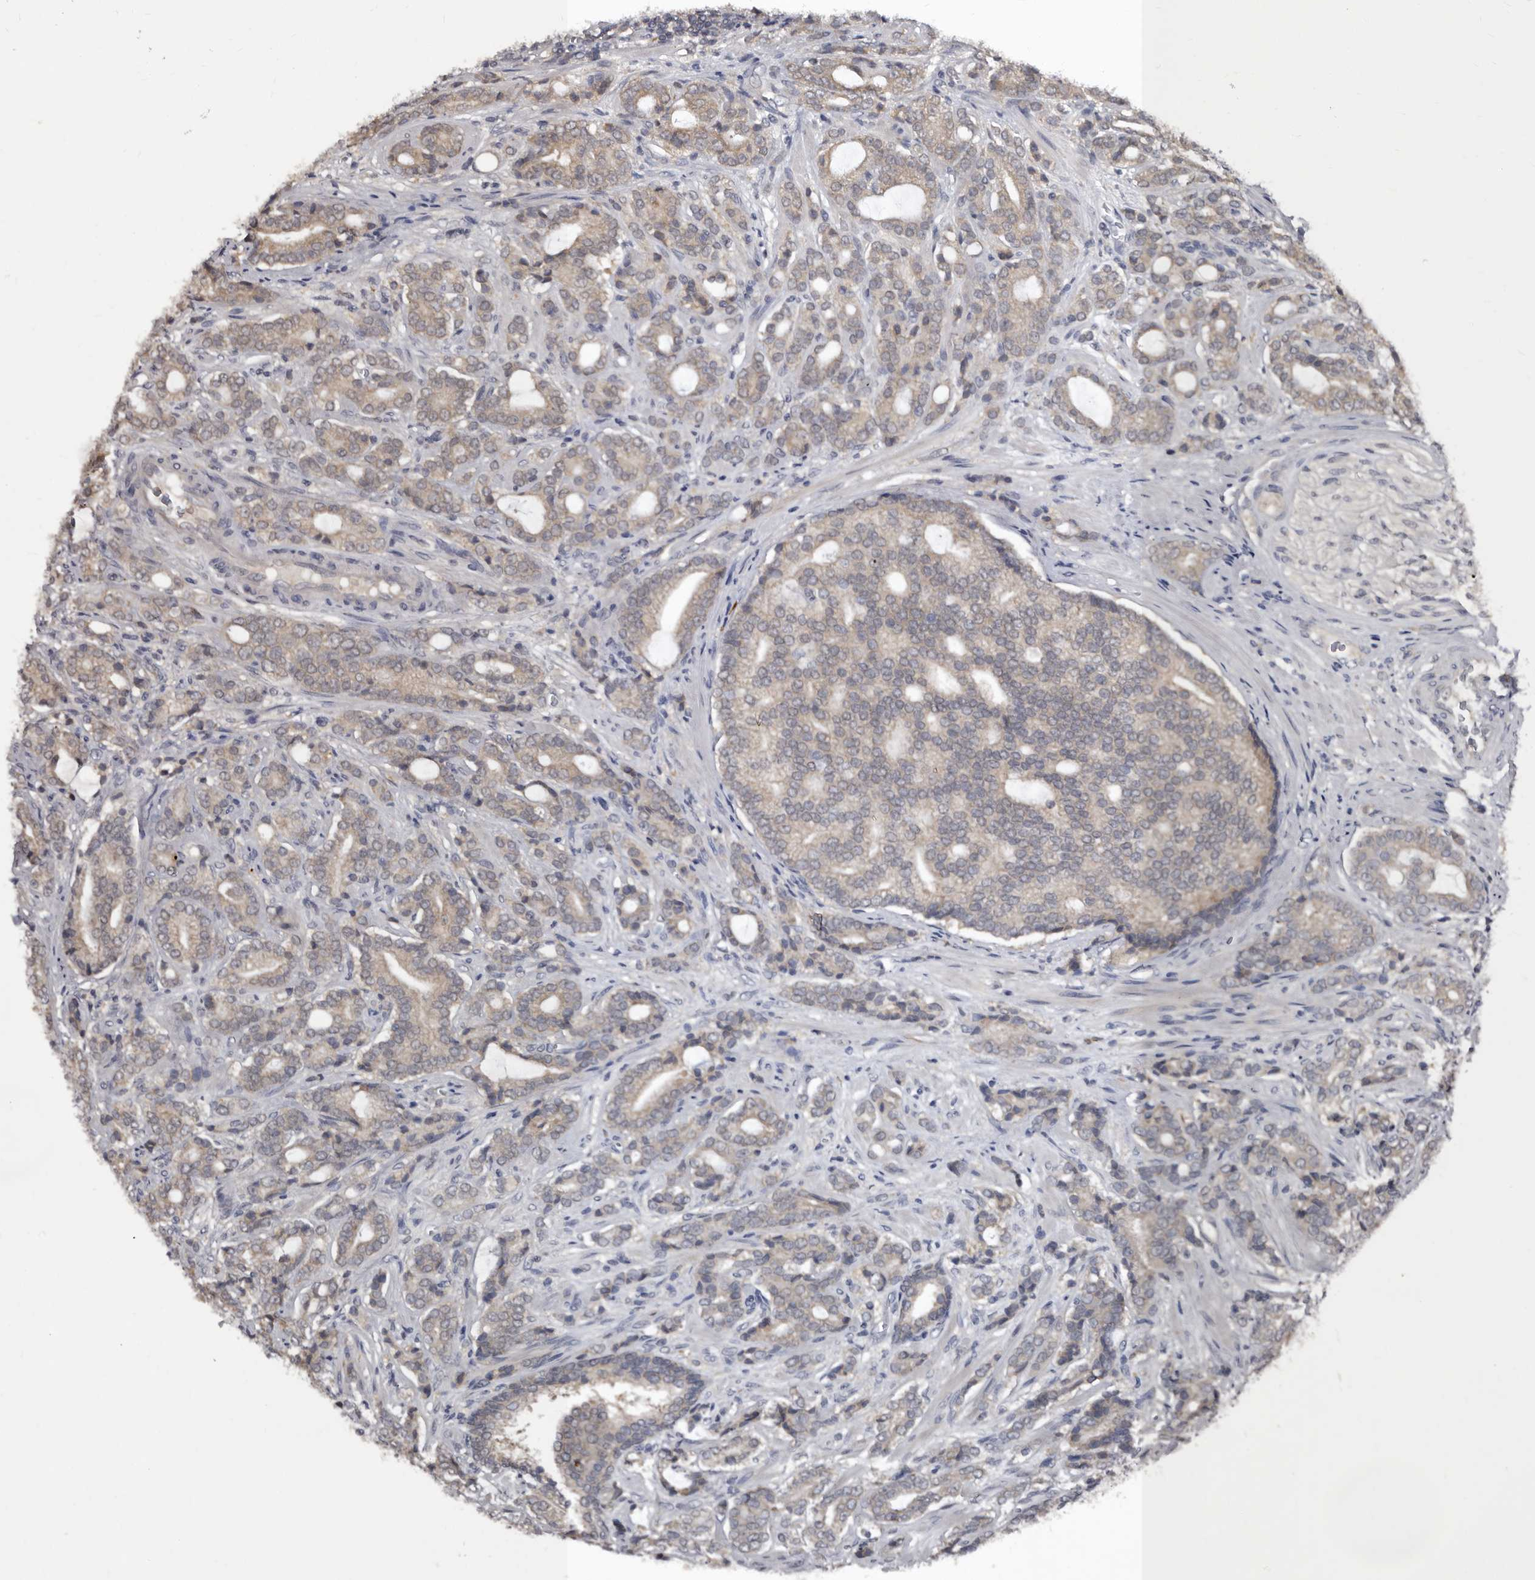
{"staining": {"intensity": "weak", "quantity": "25%-75%", "location": "cytoplasmic/membranous"}, "tissue": "prostate cancer", "cell_type": "Tumor cells", "image_type": "cancer", "snomed": [{"axis": "morphology", "description": "Adenocarcinoma, High grade"}, {"axis": "topography", "description": "Prostate"}], "caption": "DAB immunohistochemical staining of prostate high-grade adenocarcinoma demonstrates weak cytoplasmic/membranous protein expression in approximately 25%-75% of tumor cells. (IHC, brightfield microscopy, high magnification).", "gene": "PMVK", "patient": {"sex": "male", "age": 57}}